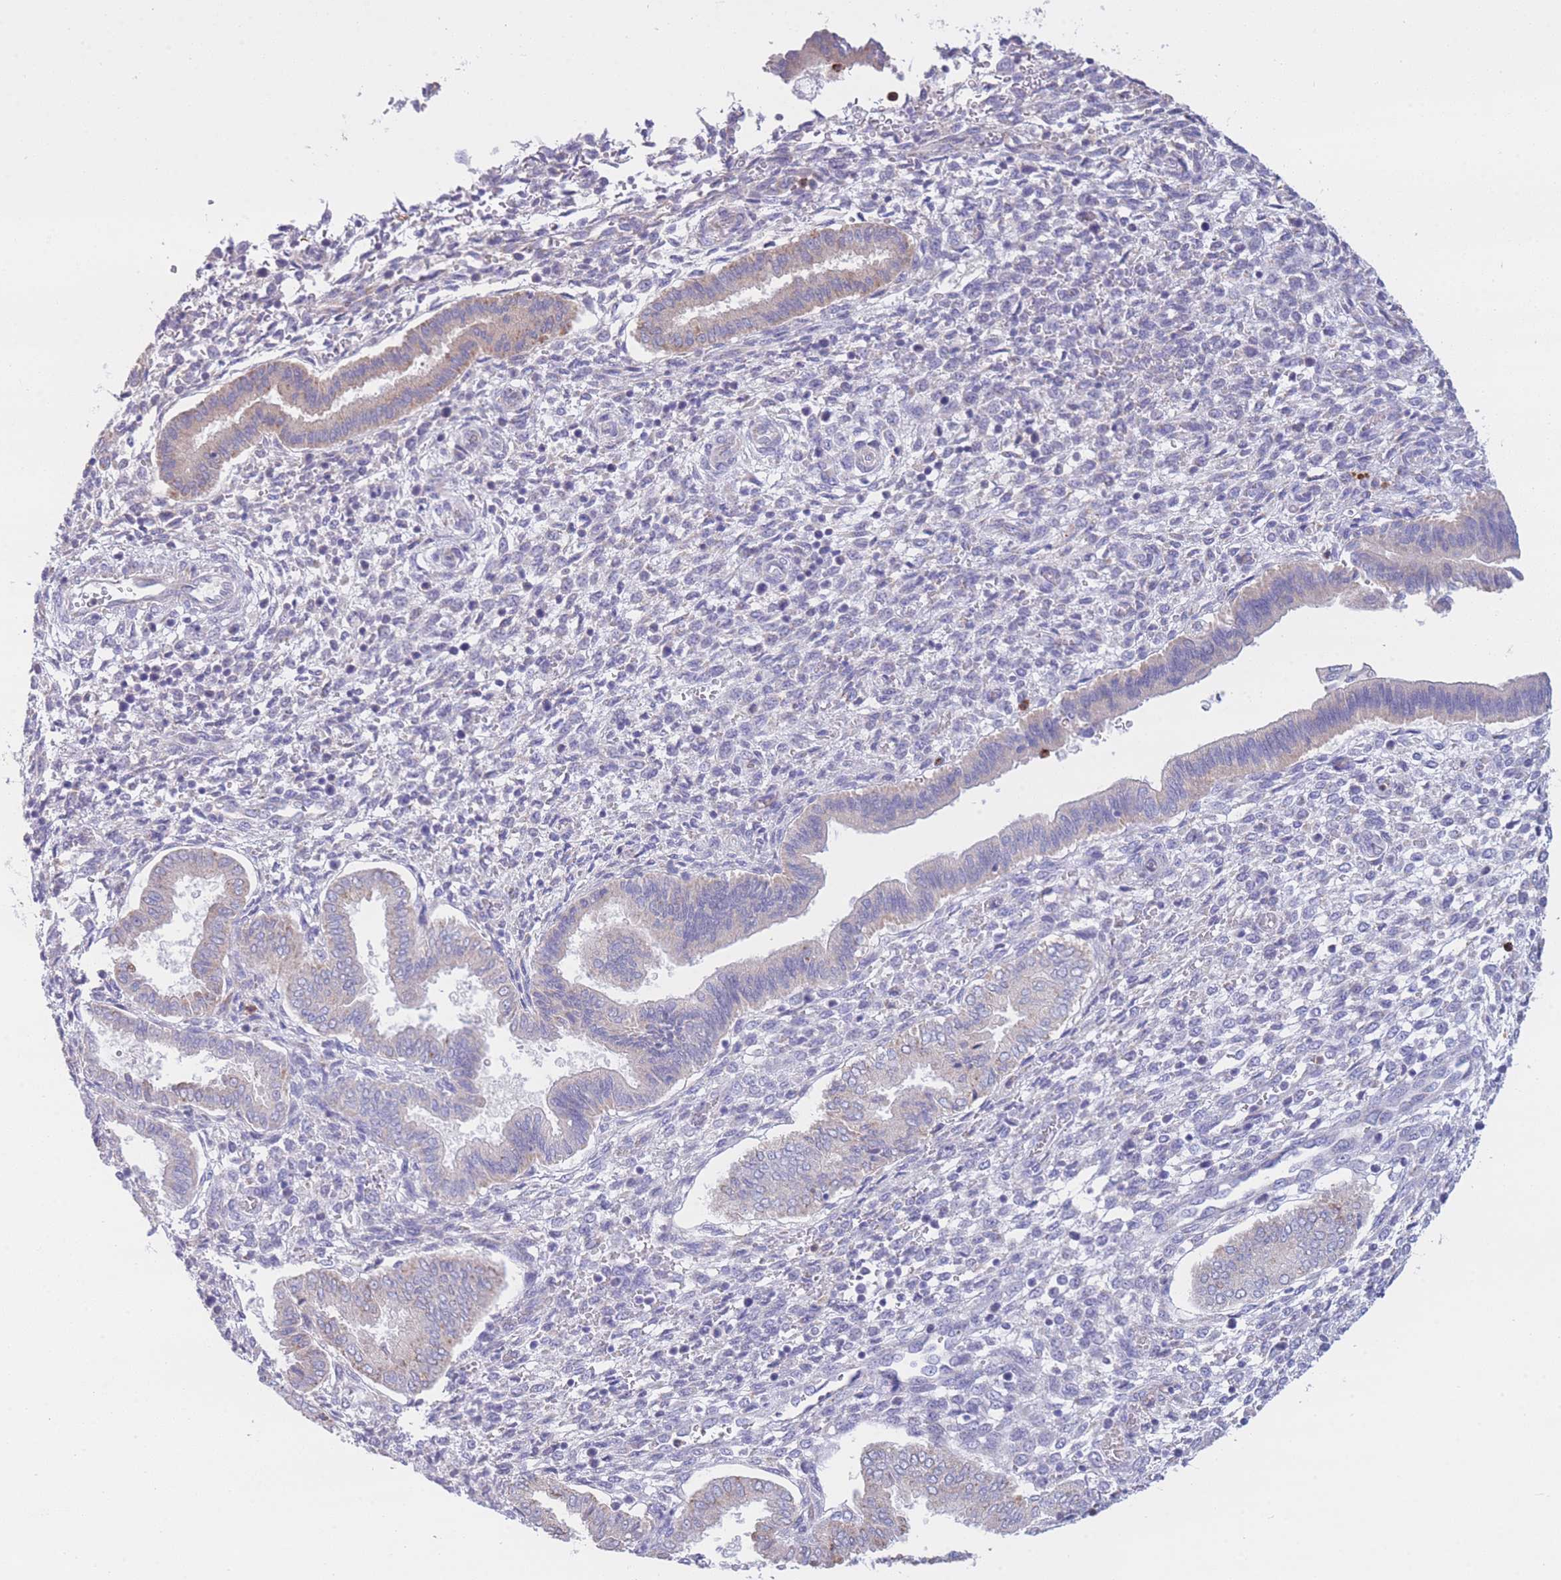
{"staining": {"intensity": "negative", "quantity": "none", "location": "none"}, "tissue": "endometrium", "cell_type": "Cells in endometrial stroma", "image_type": "normal", "snomed": [{"axis": "morphology", "description": "Normal tissue, NOS"}, {"axis": "topography", "description": "Endometrium"}], "caption": "This is an IHC image of benign endometrium. There is no expression in cells in endometrial stroma.", "gene": "CENPM", "patient": {"sex": "female", "age": 24}}